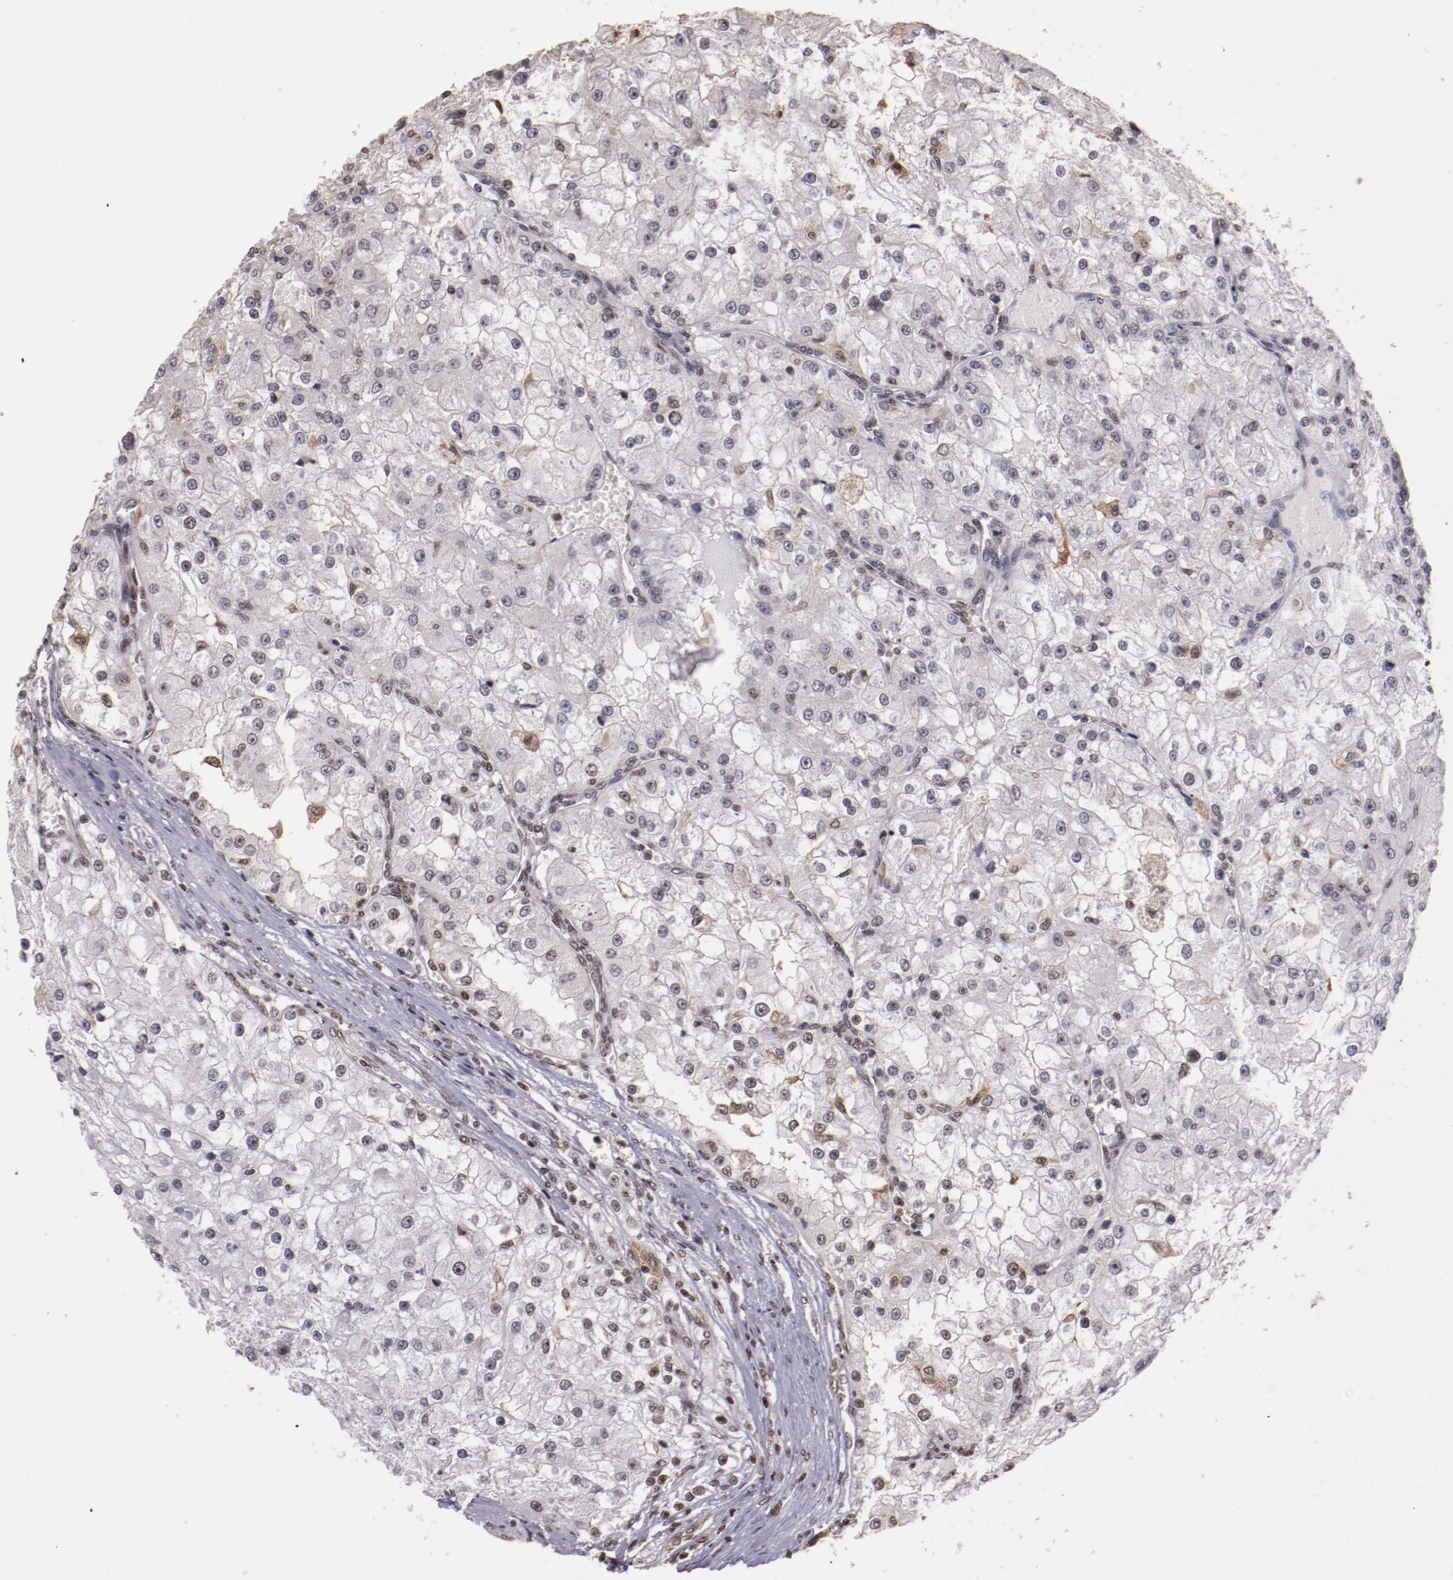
{"staining": {"intensity": "weak", "quantity": "<25%", "location": "nuclear"}, "tissue": "renal cancer", "cell_type": "Tumor cells", "image_type": "cancer", "snomed": [{"axis": "morphology", "description": "Adenocarcinoma, NOS"}, {"axis": "topography", "description": "Kidney"}], "caption": "DAB (3,3'-diaminobenzidine) immunohistochemical staining of renal cancer exhibits no significant expression in tumor cells.", "gene": "STAG2", "patient": {"sex": "female", "age": 74}}